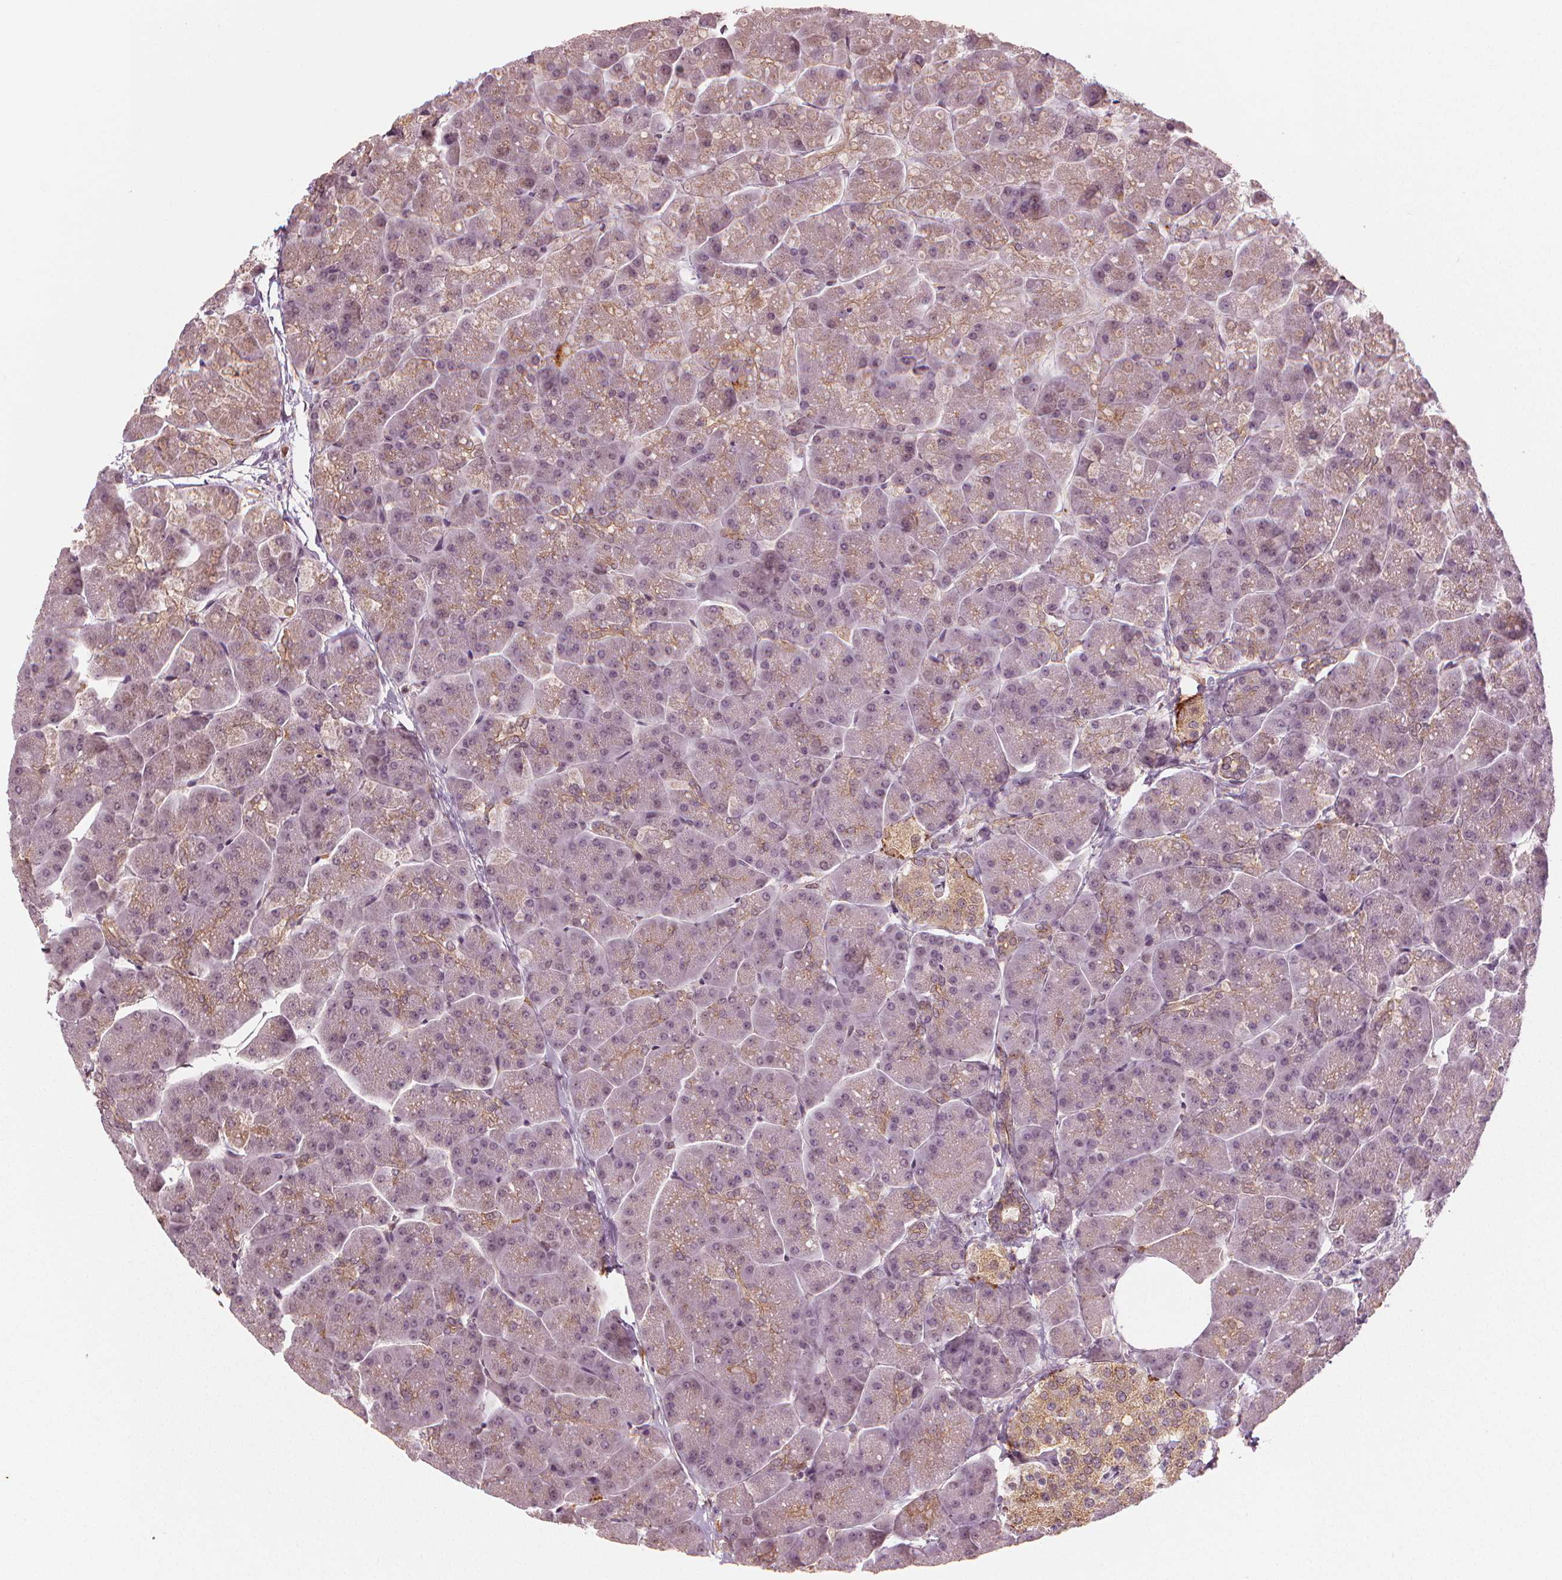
{"staining": {"intensity": "moderate", "quantity": "<25%", "location": "cytoplasmic/membranous"}, "tissue": "pancreas", "cell_type": "Exocrine glandular cells", "image_type": "normal", "snomed": [{"axis": "morphology", "description": "Normal tissue, NOS"}, {"axis": "topography", "description": "Pancreas"}, {"axis": "topography", "description": "Peripheral nerve tissue"}], "caption": "The histopathology image demonstrates a brown stain indicating the presence of a protein in the cytoplasmic/membranous of exocrine glandular cells in pancreas. (brown staining indicates protein expression, while blue staining denotes nuclei).", "gene": "CLBA1", "patient": {"sex": "male", "age": 54}}